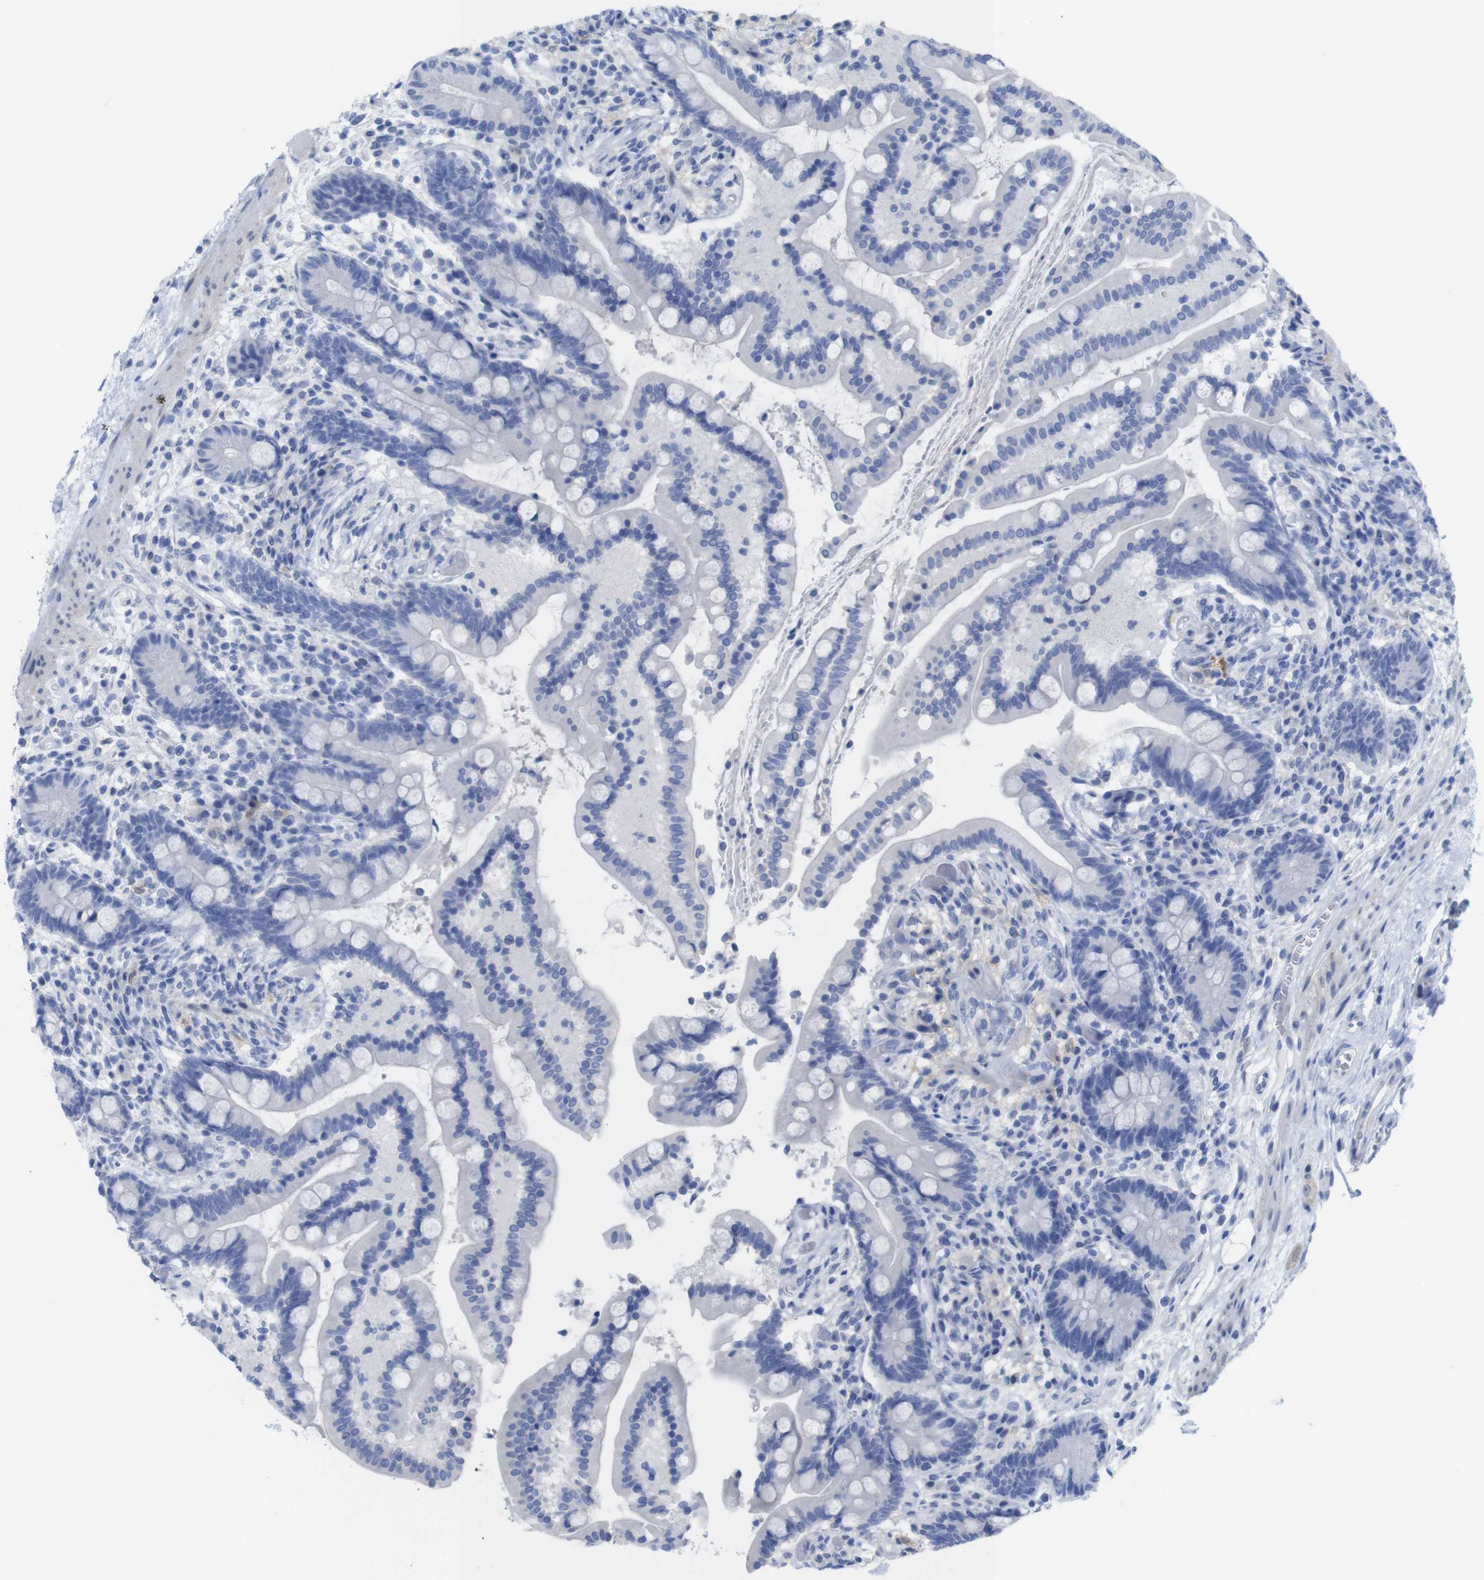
{"staining": {"intensity": "negative", "quantity": "none", "location": "none"}, "tissue": "colon", "cell_type": "Endothelial cells", "image_type": "normal", "snomed": [{"axis": "morphology", "description": "Normal tissue, NOS"}, {"axis": "topography", "description": "Colon"}], "caption": "An immunohistochemistry (IHC) image of benign colon is shown. There is no staining in endothelial cells of colon.", "gene": "PNMA1", "patient": {"sex": "male", "age": 73}}